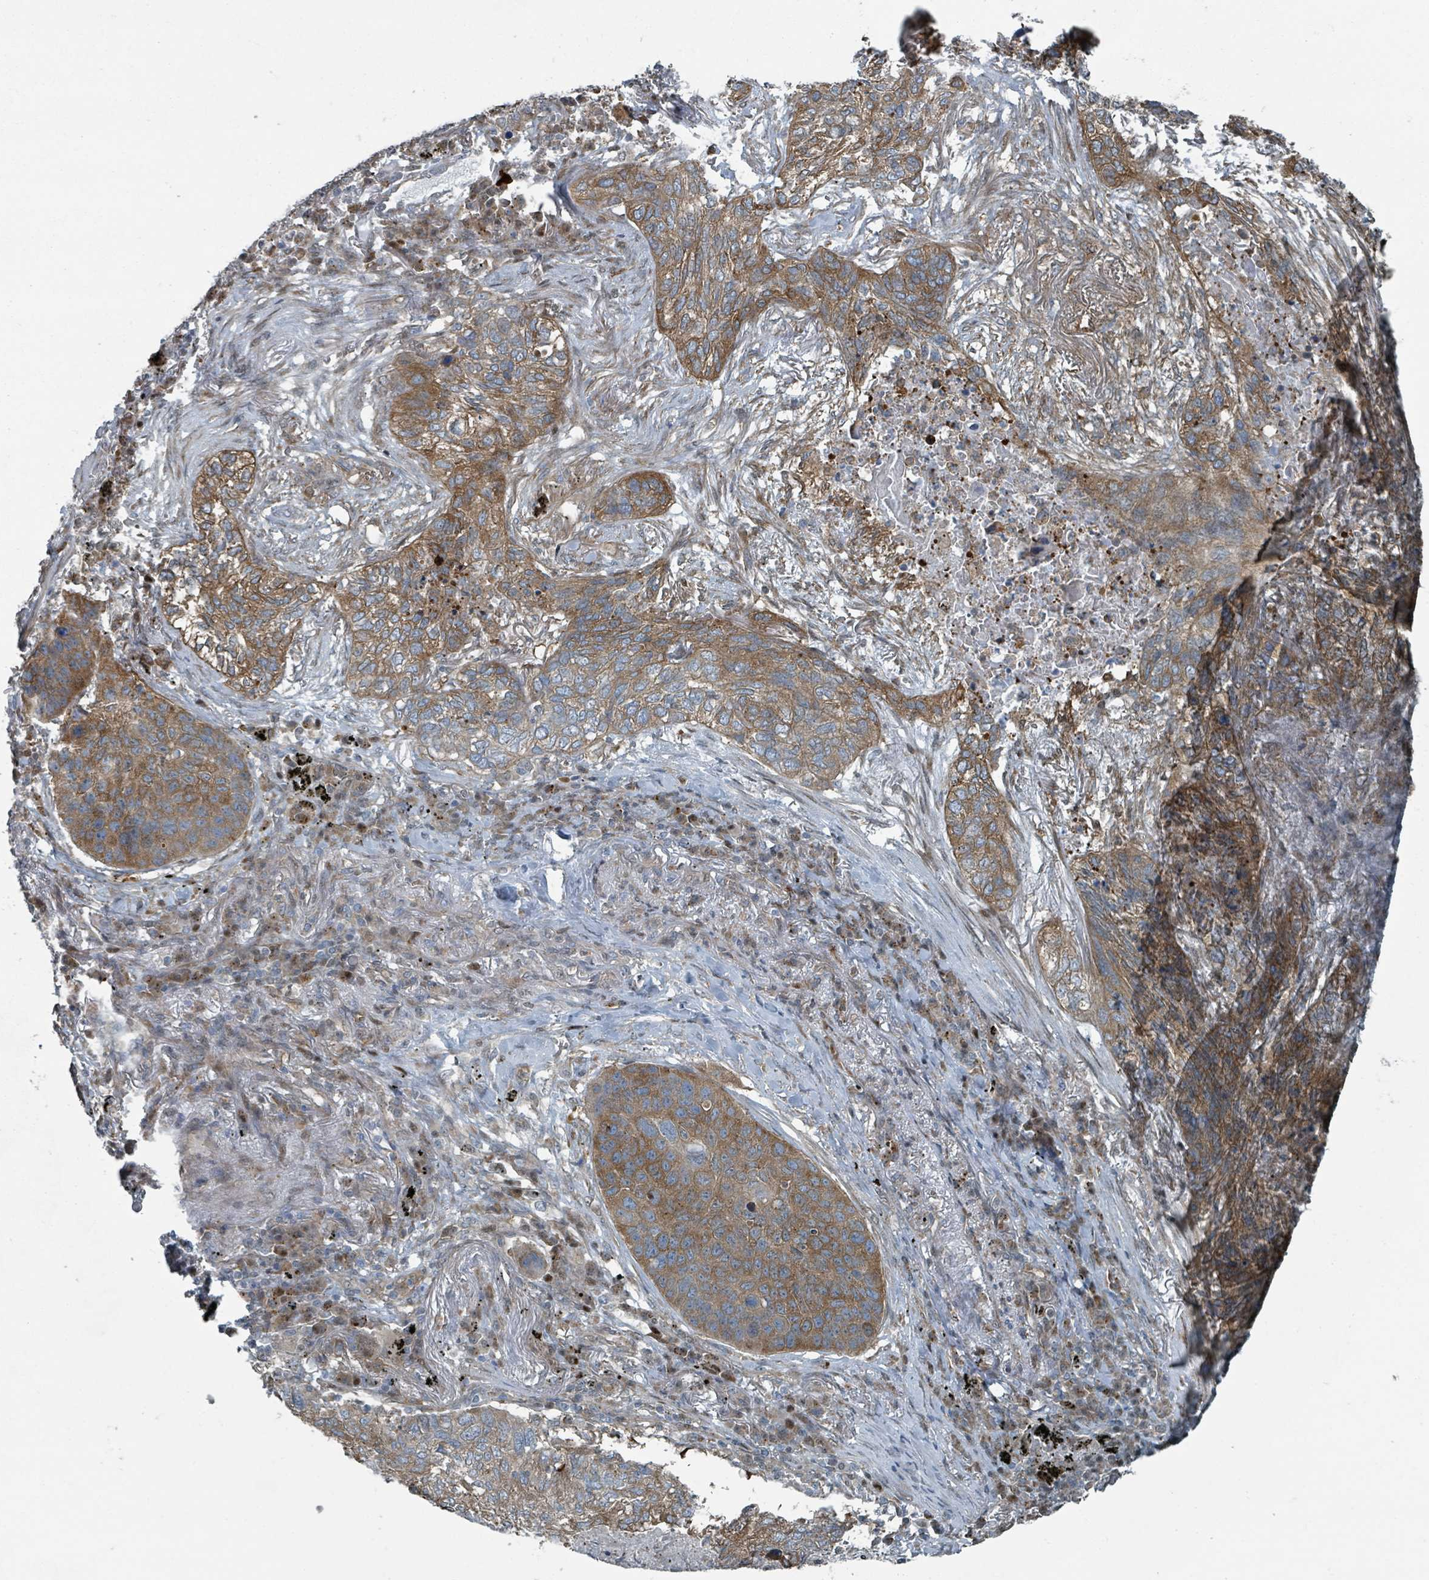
{"staining": {"intensity": "moderate", "quantity": ">75%", "location": "cytoplasmic/membranous"}, "tissue": "lung cancer", "cell_type": "Tumor cells", "image_type": "cancer", "snomed": [{"axis": "morphology", "description": "Squamous cell carcinoma, NOS"}, {"axis": "topography", "description": "Lung"}], "caption": "Tumor cells demonstrate moderate cytoplasmic/membranous expression in about >75% of cells in lung cancer (squamous cell carcinoma).", "gene": "RHPN2", "patient": {"sex": "female", "age": 63}}